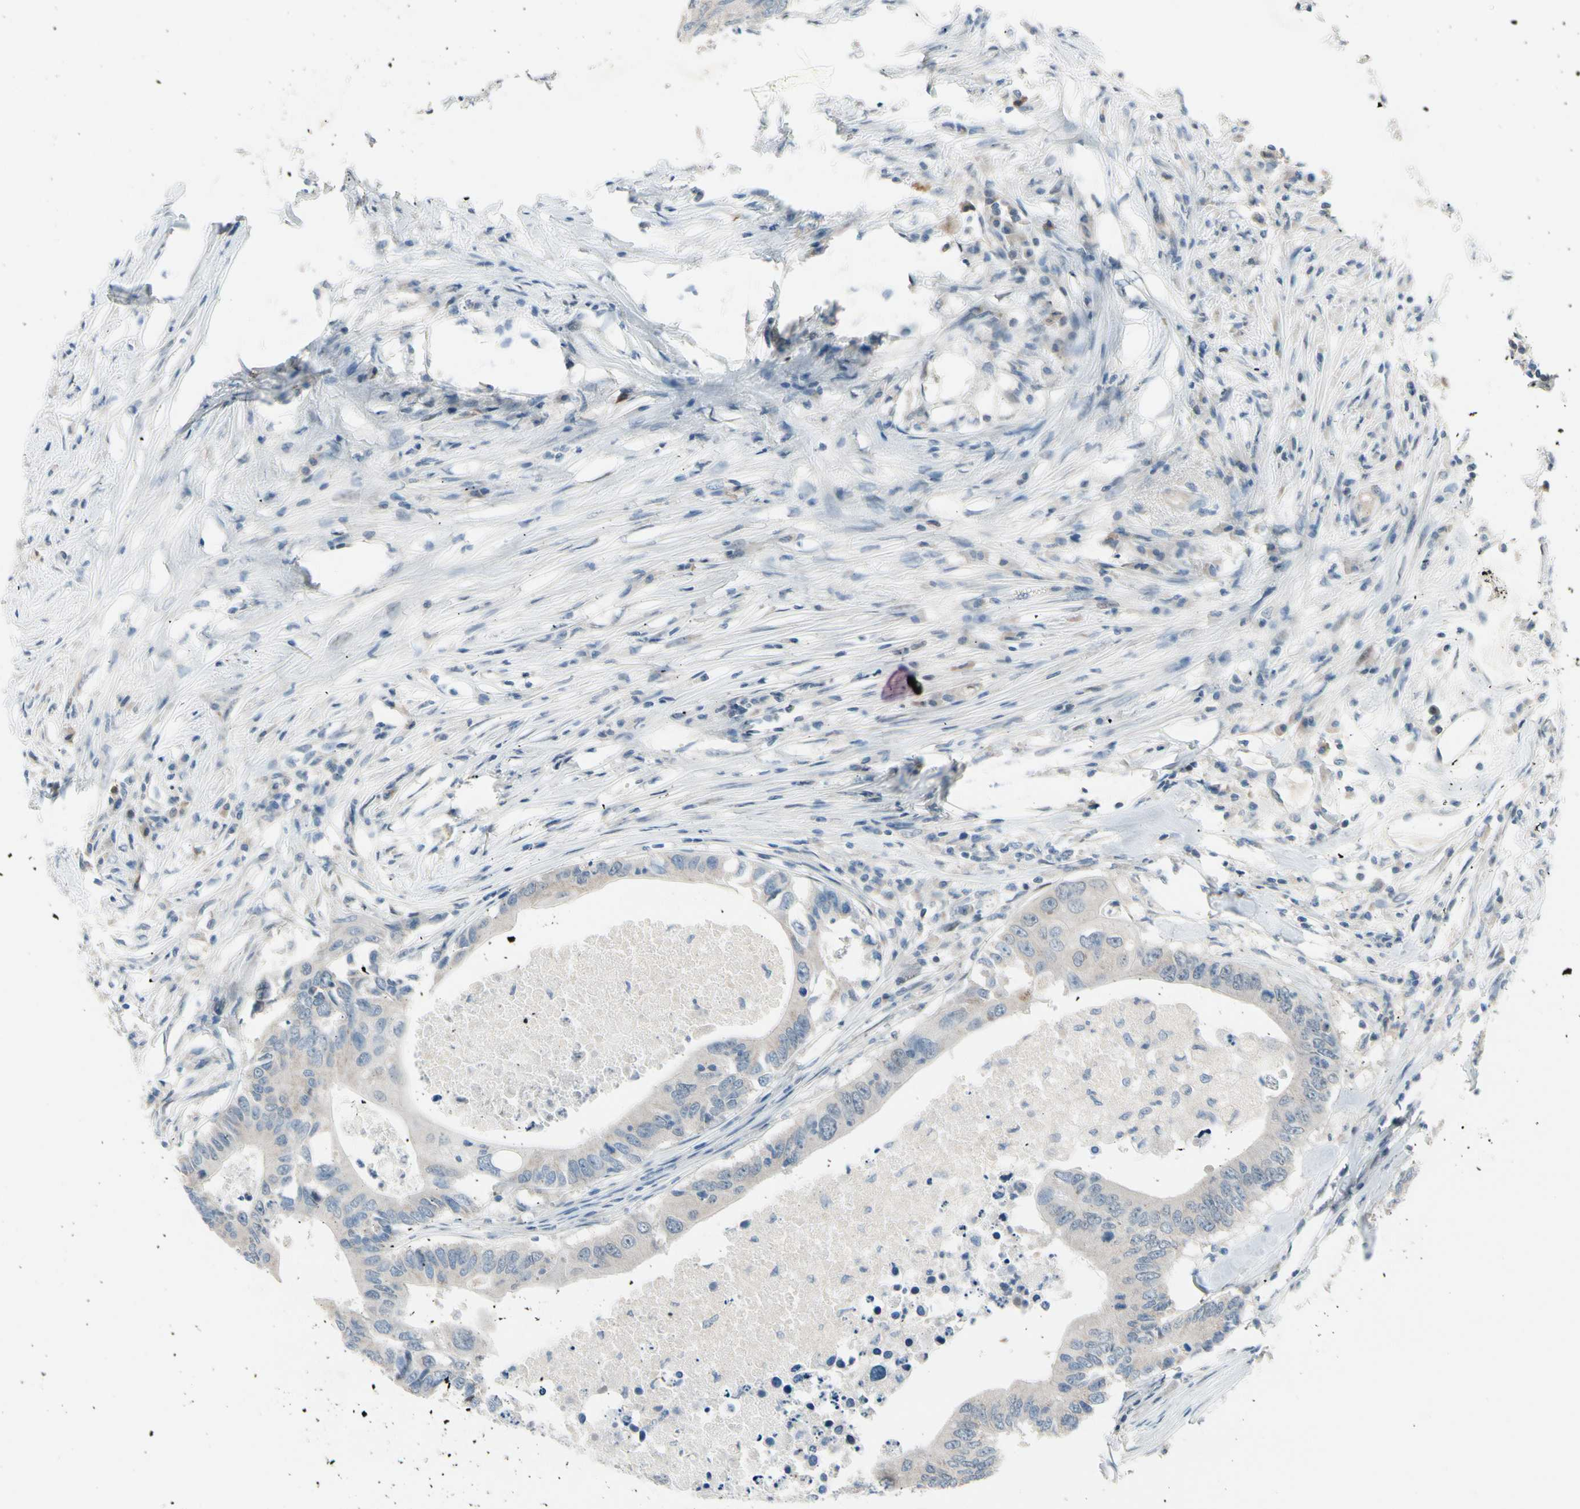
{"staining": {"intensity": "negative", "quantity": "none", "location": "none"}, "tissue": "colorectal cancer", "cell_type": "Tumor cells", "image_type": "cancer", "snomed": [{"axis": "morphology", "description": "Adenocarcinoma, NOS"}, {"axis": "topography", "description": "Colon"}], "caption": "Colorectal cancer (adenocarcinoma) was stained to show a protein in brown. There is no significant positivity in tumor cells.", "gene": "CFAP36", "patient": {"sex": "male", "age": 71}}